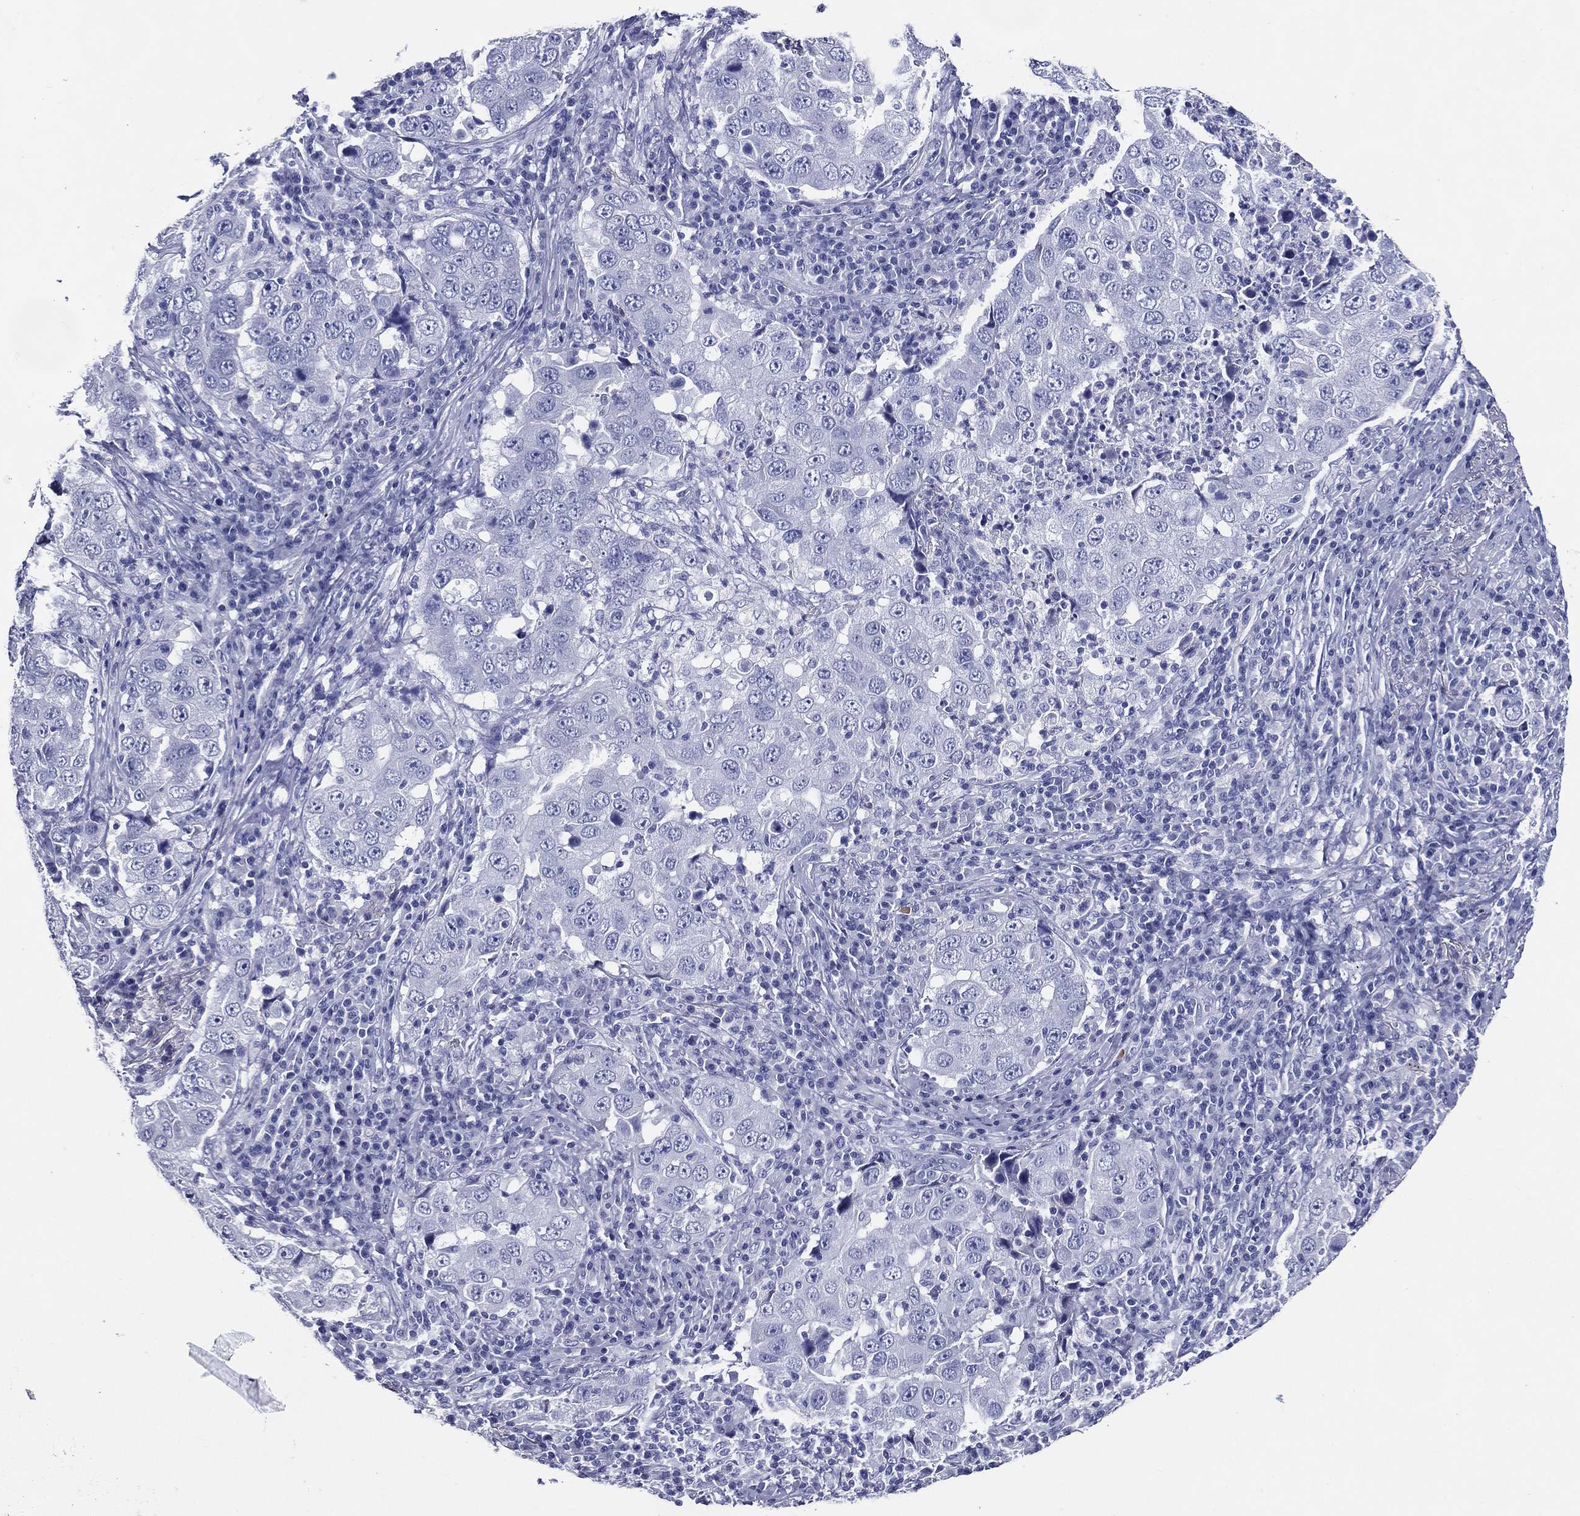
{"staining": {"intensity": "negative", "quantity": "none", "location": "none"}, "tissue": "lung cancer", "cell_type": "Tumor cells", "image_type": "cancer", "snomed": [{"axis": "morphology", "description": "Adenocarcinoma, NOS"}, {"axis": "topography", "description": "Lung"}], "caption": "Lung cancer (adenocarcinoma) was stained to show a protein in brown. There is no significant positivity in tumor cells.", "gene": "ACE2", "patient": {"sex": "male", "age": 73}}